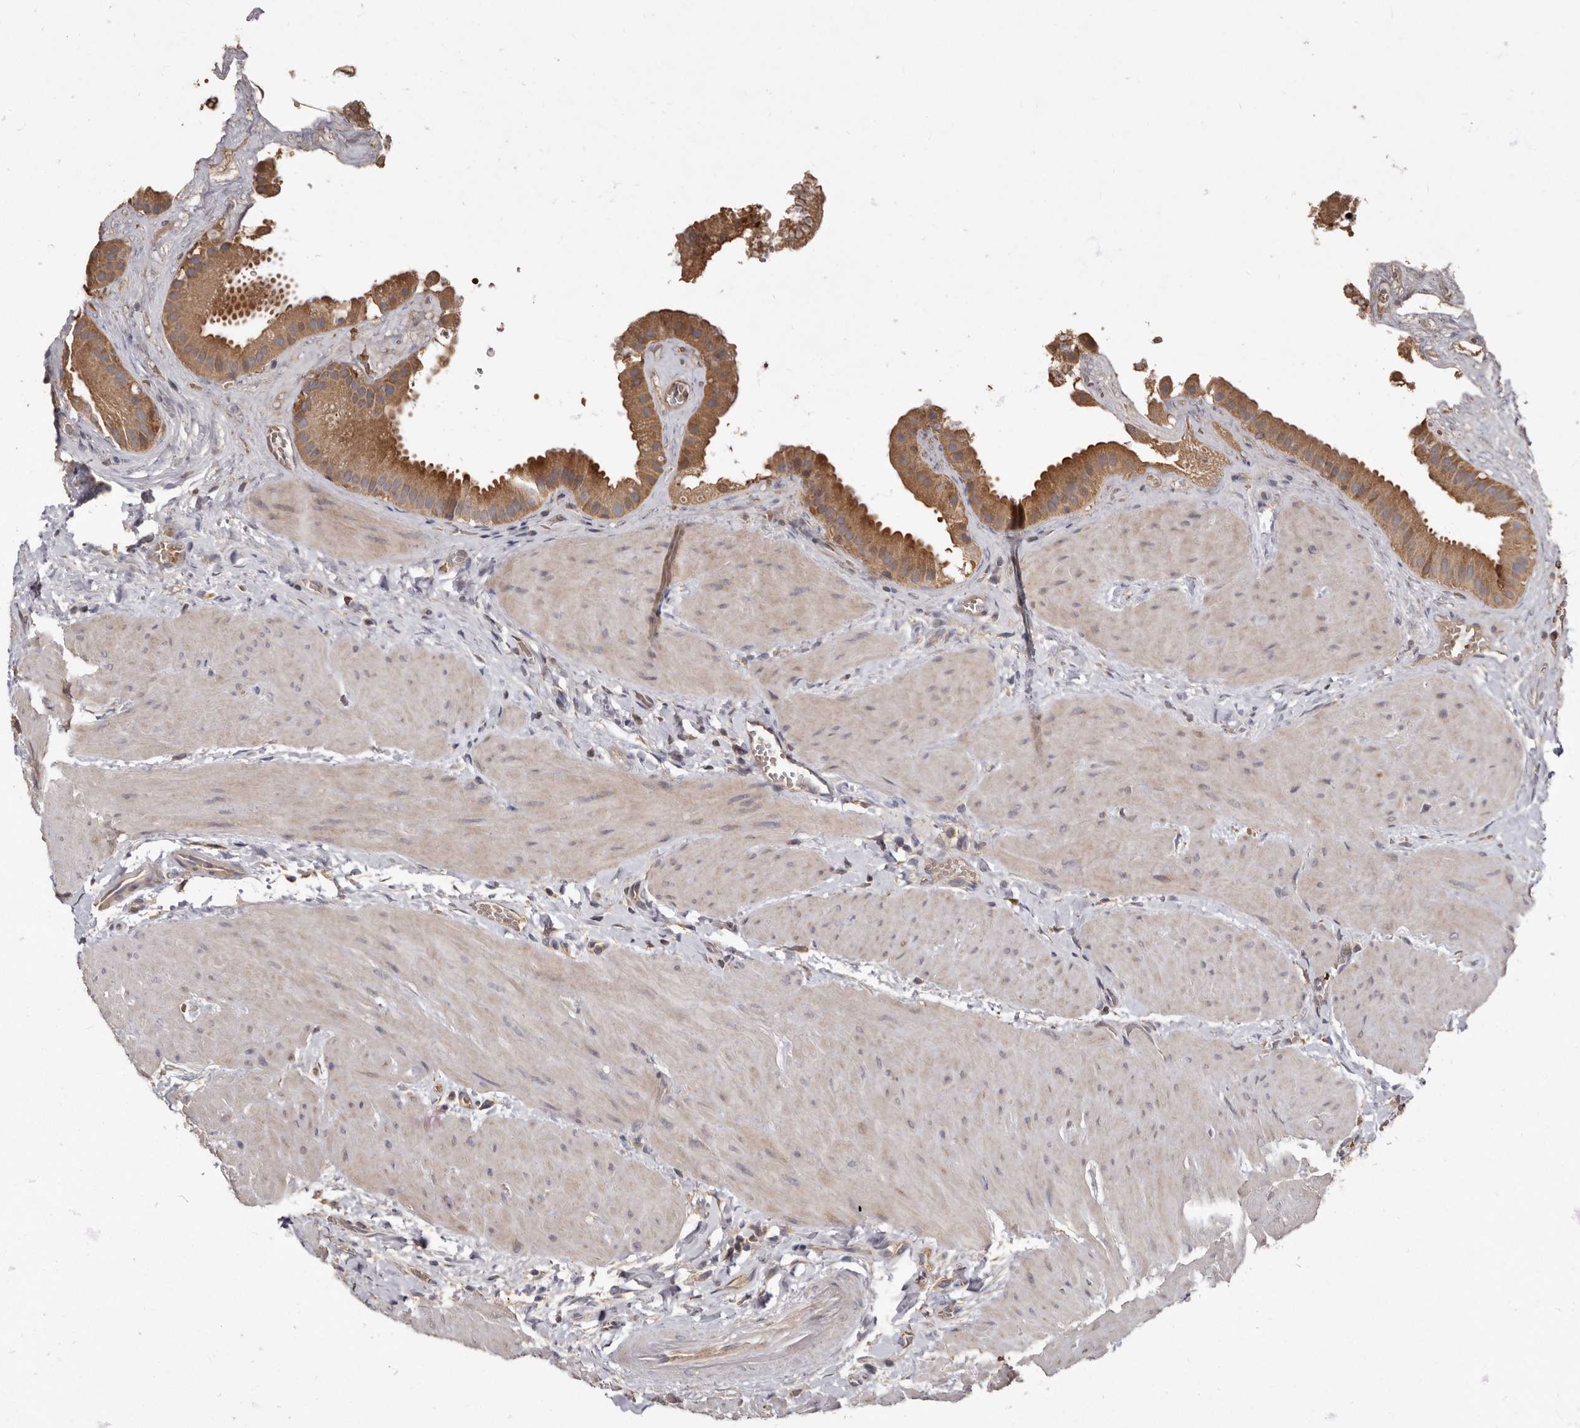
{"staining": {"intensity": "moderate", "quantity": ">75%", "location": "cytoplasmic/membranous"}, "tissue": "gallbladder", "cell_type": "Glandular cells", "image_type": "normal", "snomed": [{"axis": "morphology", "description": "Normal tissue, NOS"}, {"axis": "topography", "description": "Gallbladder"}], "caption": "Gallbladder stained with a brown dye reveals moderate cytoplasmic/membranous positive staining in approximately >75% of glandular cells.", "gene": "KIF26B", "patient": {"sex": "male", "age": 55}}